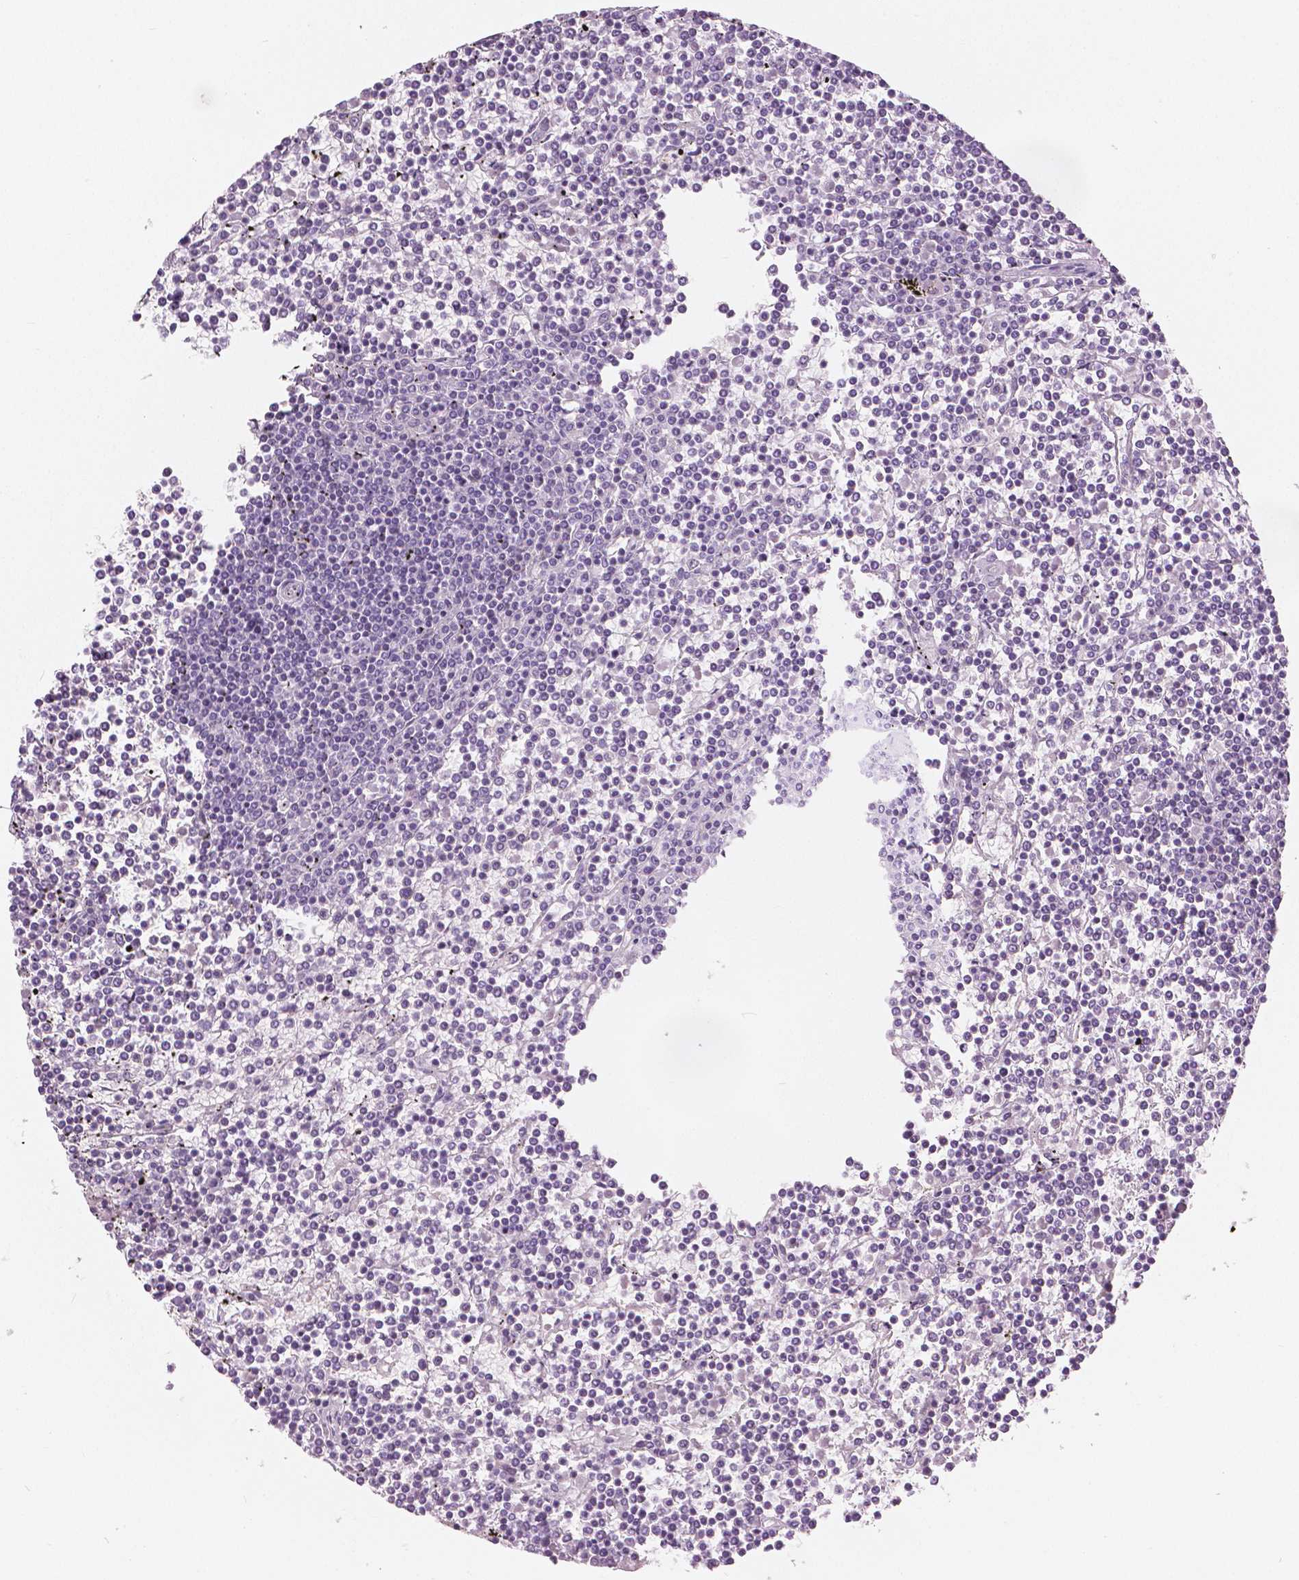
{"staining": {"intensity": "negative", "quantity": "none", "location": "none"}, "tissue": "lymphoma", "cell_type": "Tumor cells", "image_type": "cancer", "snomed": [{"axis": "morphology", "description": "Malignant lymphoma, non-Hodgkin's type, Low grade"}, {"axis": "topography", "description": "Spleen"}], "caption": "High magnification brightfield microscopy of low-grade malignant lymphoma, non-Hodgkin's type stained with DAB (3,3'-diaminobenzidine) (brown) and counterstained with hematoxylin (blue): tumor cells show no significant expression. (Stains: DAB immunohistochemistry (IHC) with hematoxylin counter stain, Microscopy: brightfield microscopy at high magnification).", "gene": "GALM", "patient": {"sex": "female", "age": 19}}